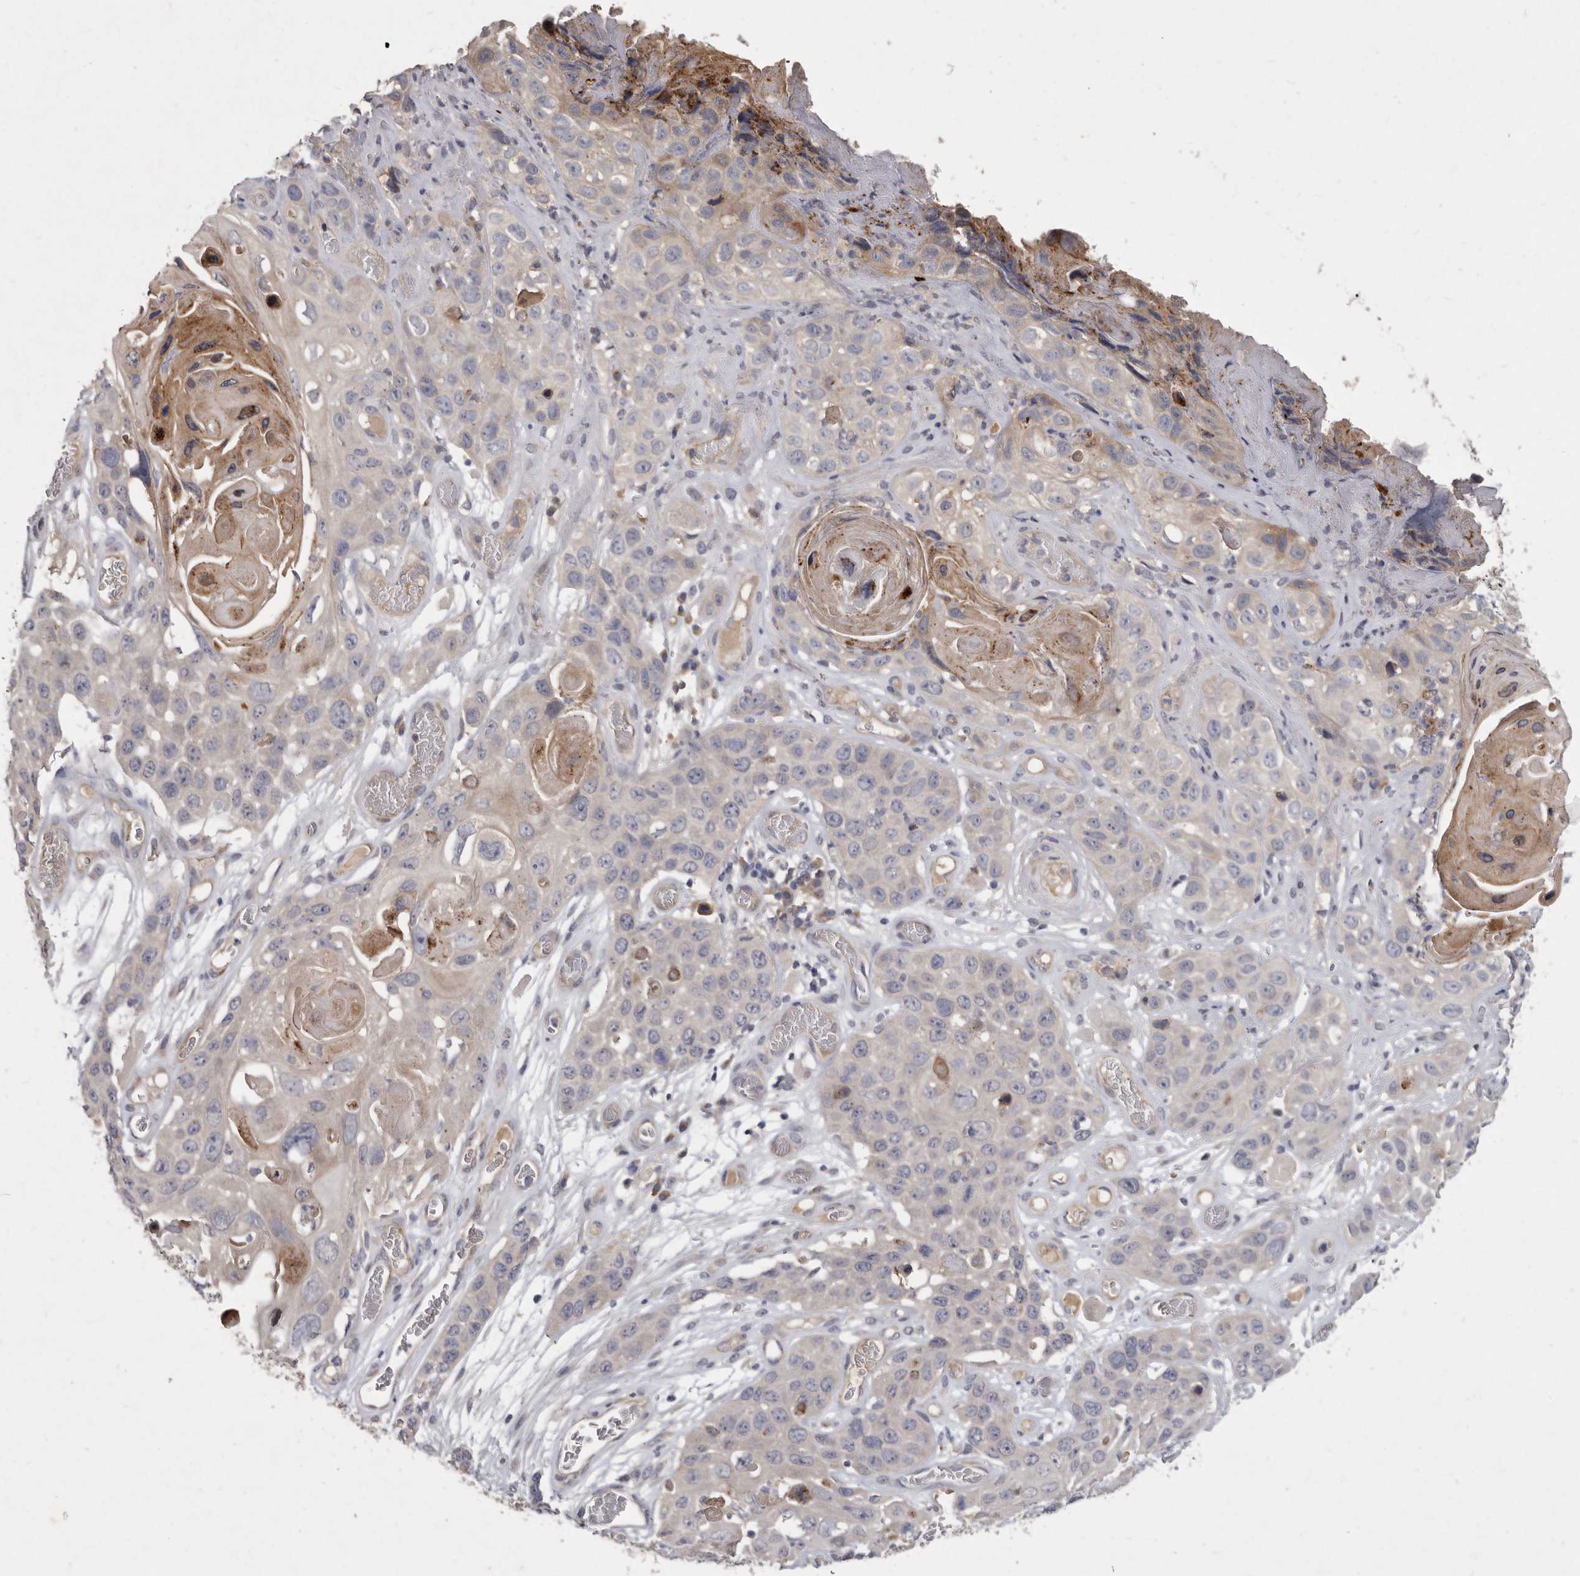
{"staining": {"intensity": "moderate", "quantity": "<25%", "location": "cytoplasmic/membranous"}, "tissue": "skin cancer", "cell_type": "Tumor cells", "image_type": "cancer", "snomed": [{"axis": "morphology", "description": "Squamous cell carcinoma, NOS"}, {"axis": "topography", "description": "Skin"}], "caption": "Tumor cells show low levels of moderate cytoplasmic/membranous staining in approximately <25% of cells in human skin cancer.", "gene": "SLC22A1", "patient": {"sex": "male", "age": 55}}